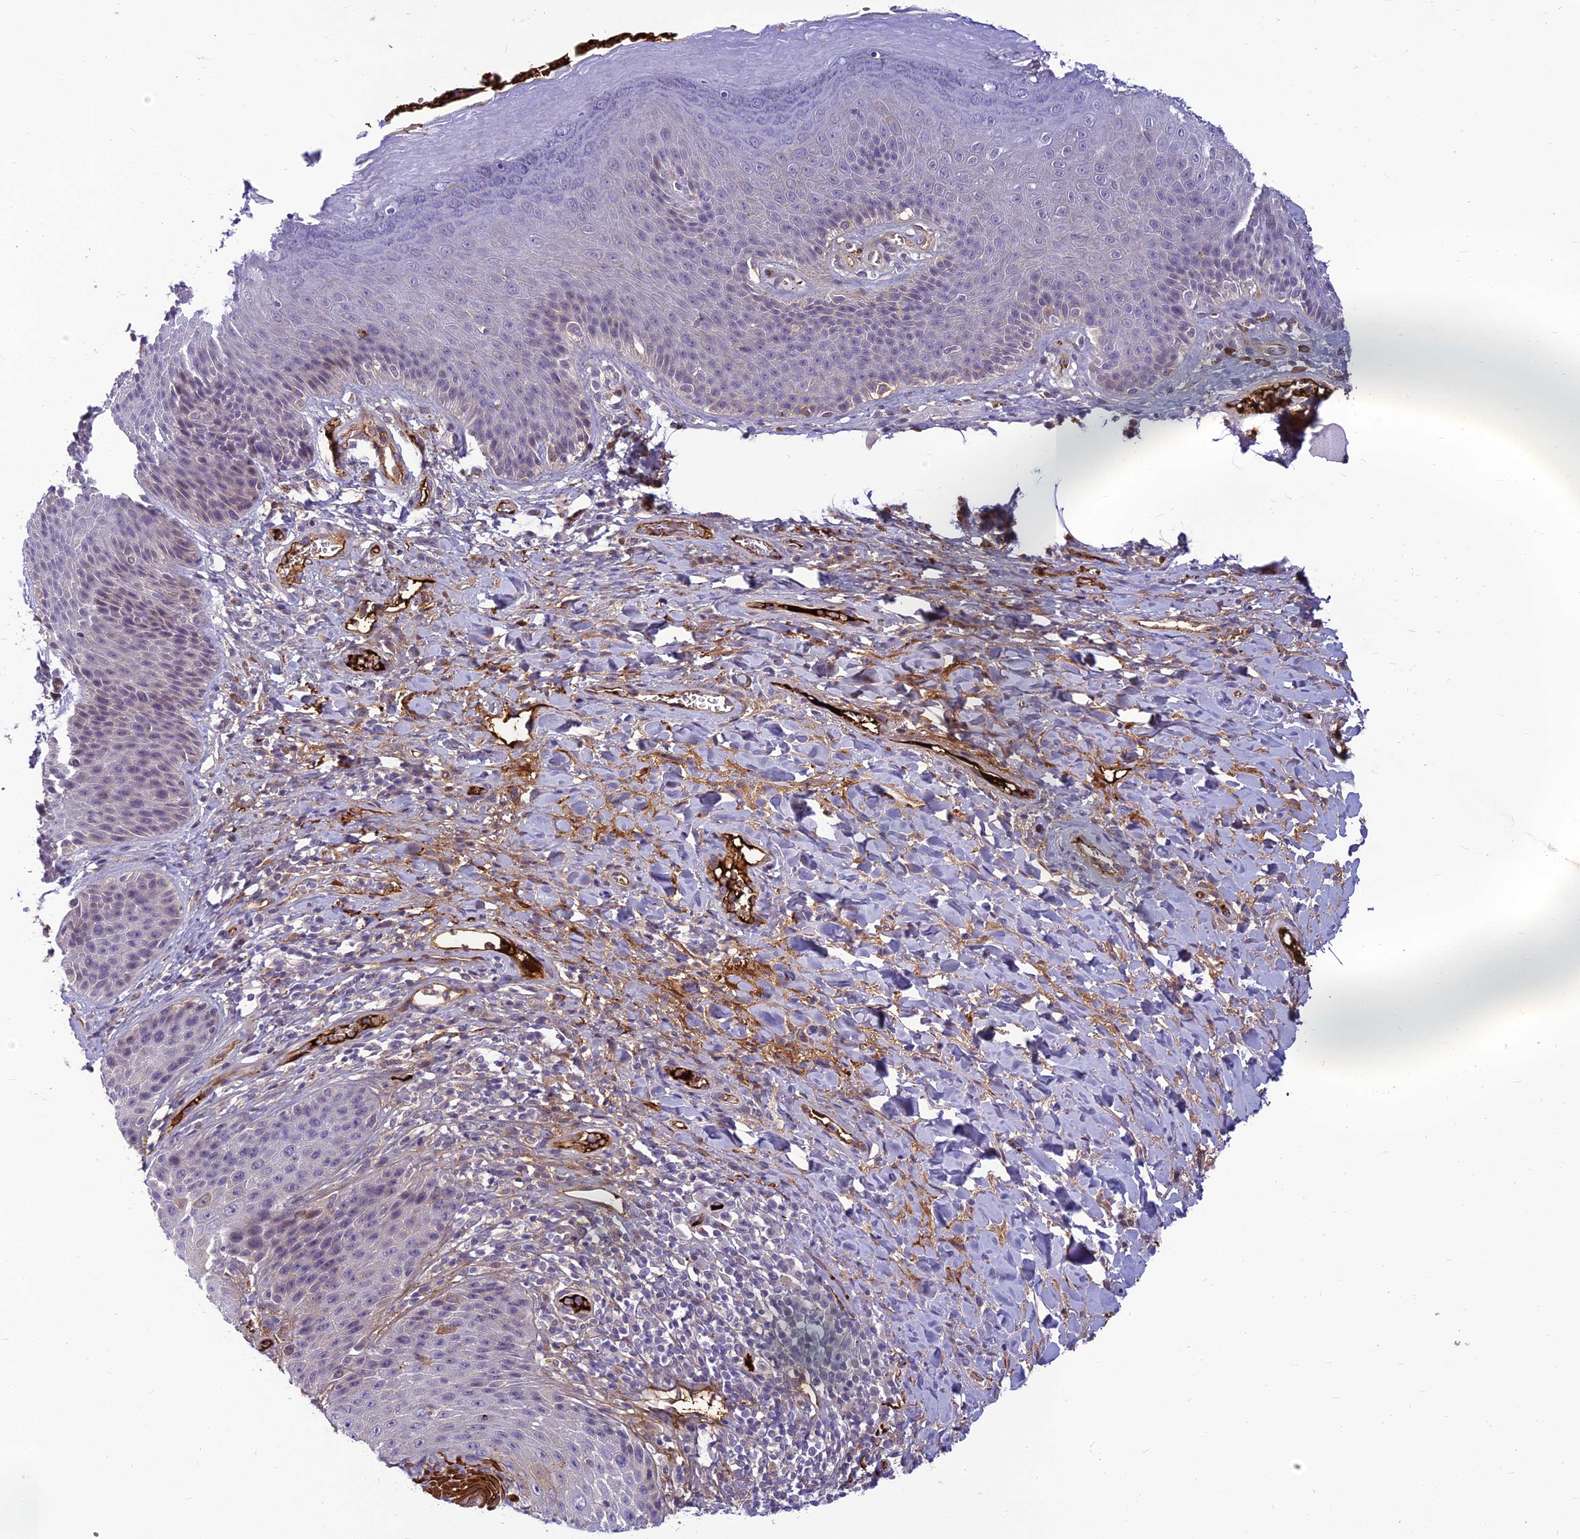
{"staining": {"intensity": "moderate", "quantity": "<25%", "location": "cytoplasmic/membranous"}, "tissue": "skin", "cell_type": "Epidermal cells", "image_type": "normal", "snomed": [{"axis": "morphology", "description": "Normal tissue, NOS"}, {"axis": "topography", "description": "Anal"}], "caption": "The photomicrograph displays immunohistochemical staining of normal skin. There is moderate cytoplasmic/membranous staining is appreciated in approximately <25% of epidermal cells.", "gene": "CLEC11A", "patient": {"sex": "female", "age": 89}}